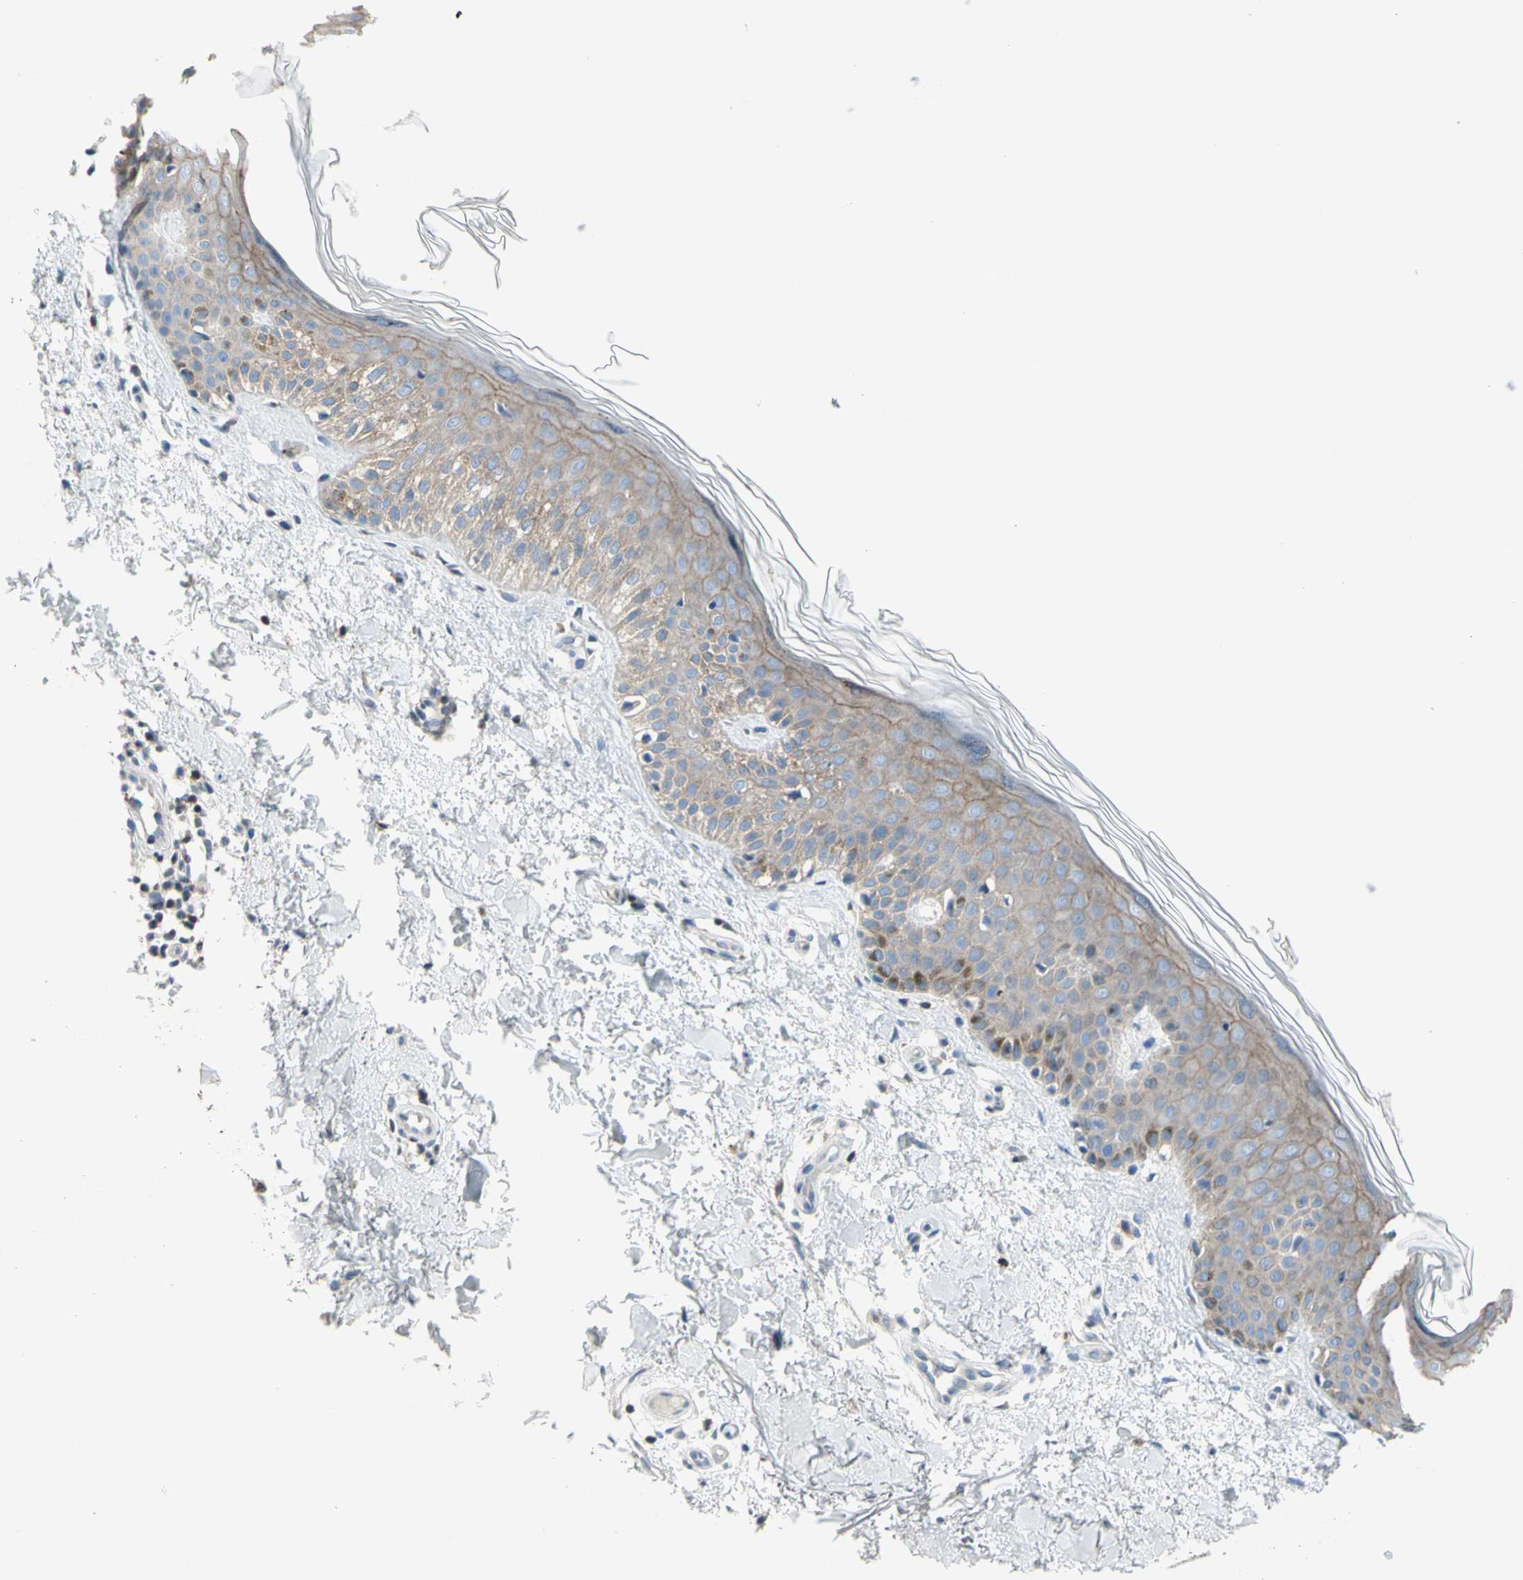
{"staining": {"intensity": "negative", "quantity": "none", "location": "none"}, "tissue": "skin", "cell_type": "Fibroblasts", "image_type": "normal", "snomed": [{"axis": "morphology", "description": "Normal tissue, NOS"}, {"axis": "topography", "description": "Skin"}], "caption": "This image is of benign skin stained with immunohistochemistry to label a protein in brown with the nuclei are counter-stained blue. There is no positivity in fibroblasts. The staining is performed using DAB brown chromogen with nuclei counter-stained in using hematoxylin.", "gene": "MUC1", "patient": {"sex": "male", "age": 67}}